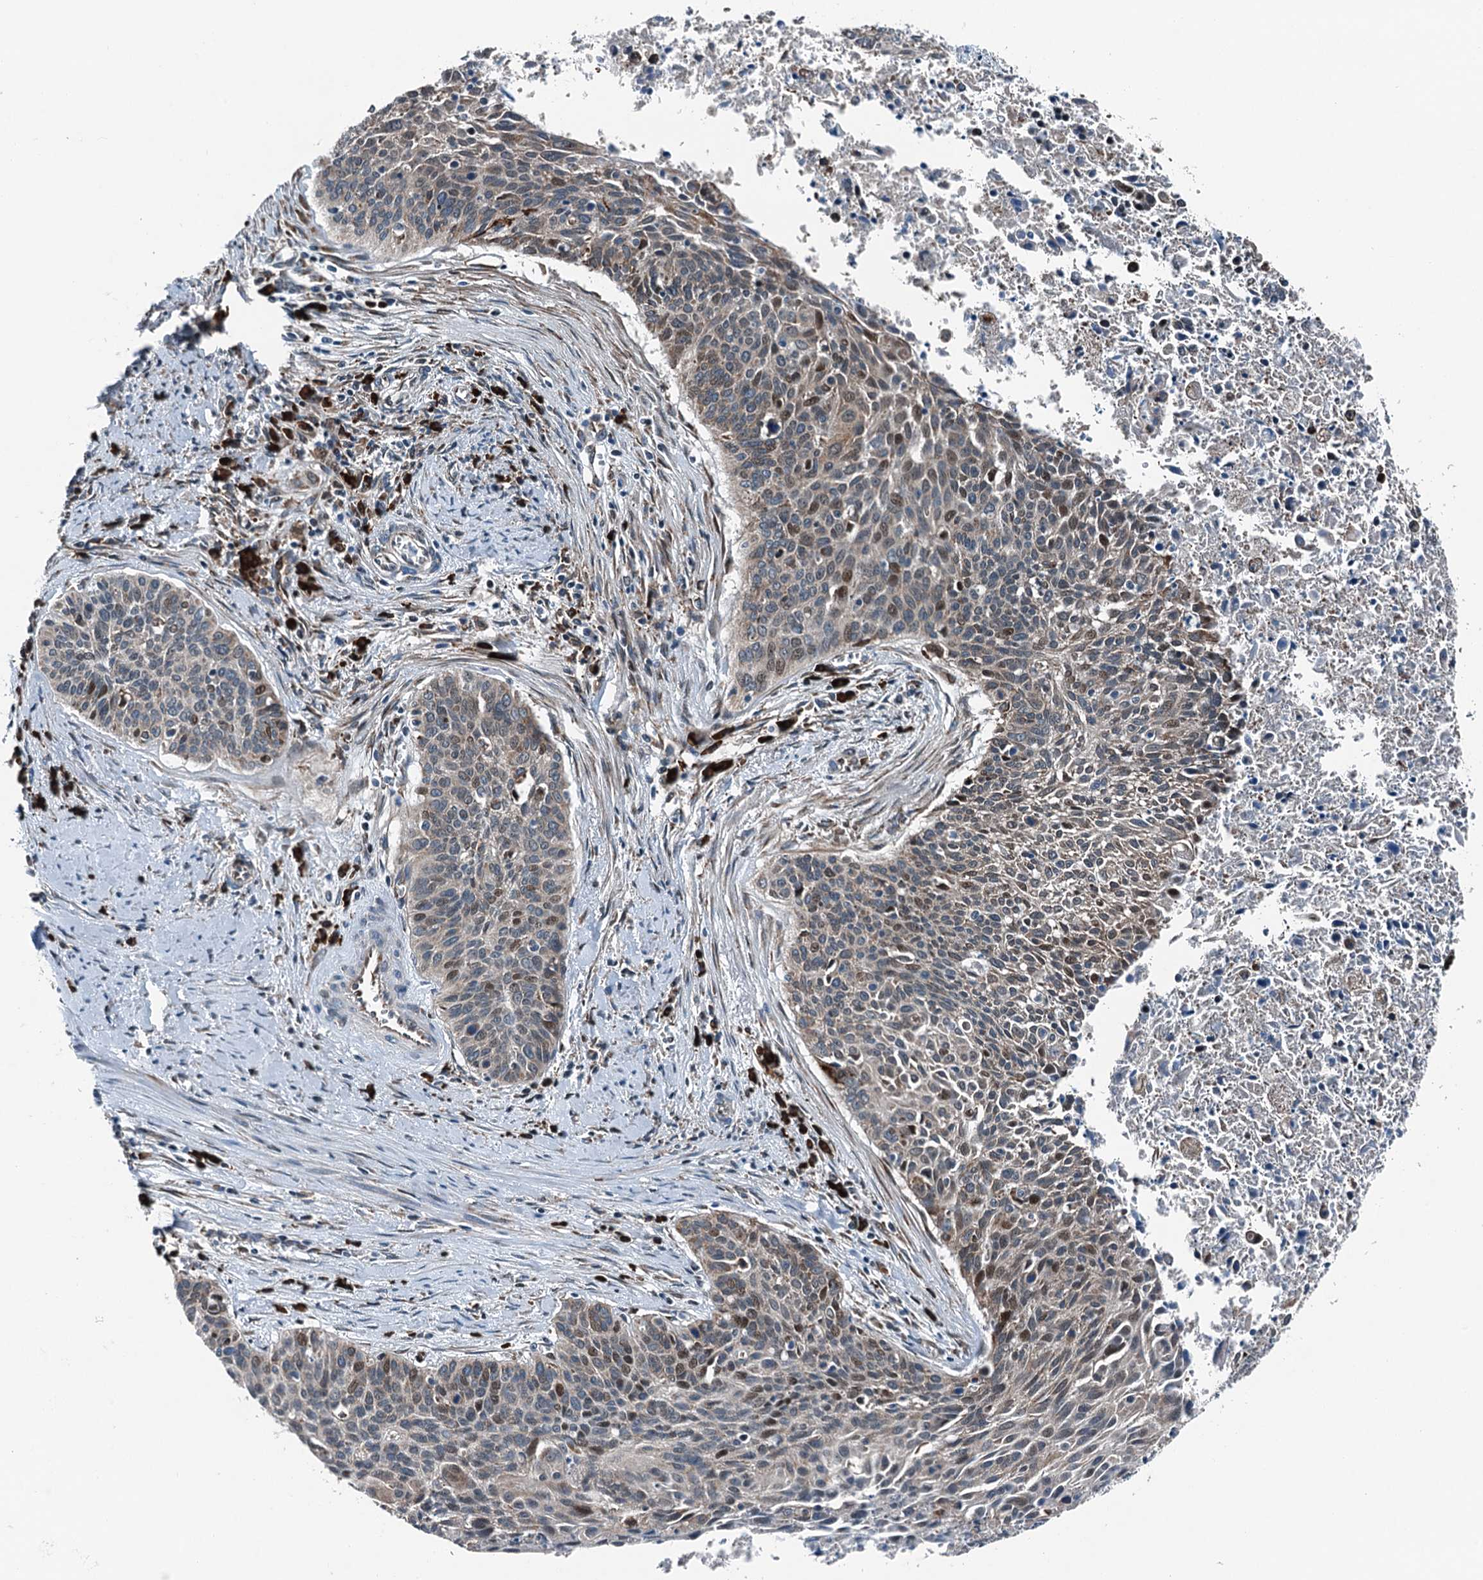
{"staining": {"intensity": "weak", "quantity": "25%-75%", "location": "cytoplasmic/membranous,nuclear"}, "tissue": "cervical cancer", "cell_type": "Tumor cells", "image_type": "cancer", "snomed": [{"axis": "morphology", "description": "Squamous cell carcinoma, NOS"}, {"axis": "topography", "description": "Cervix"}], "caption": "The image displays immunohistochemical staining of squamous cell carcinoma (cervical). There is weak cytoplasmic/membranous and nuclear expression is present in approximately 25%-75% of tumor cells.", "gene": "TAMALIN", "patient": {"sex": "female", "age": 55}}